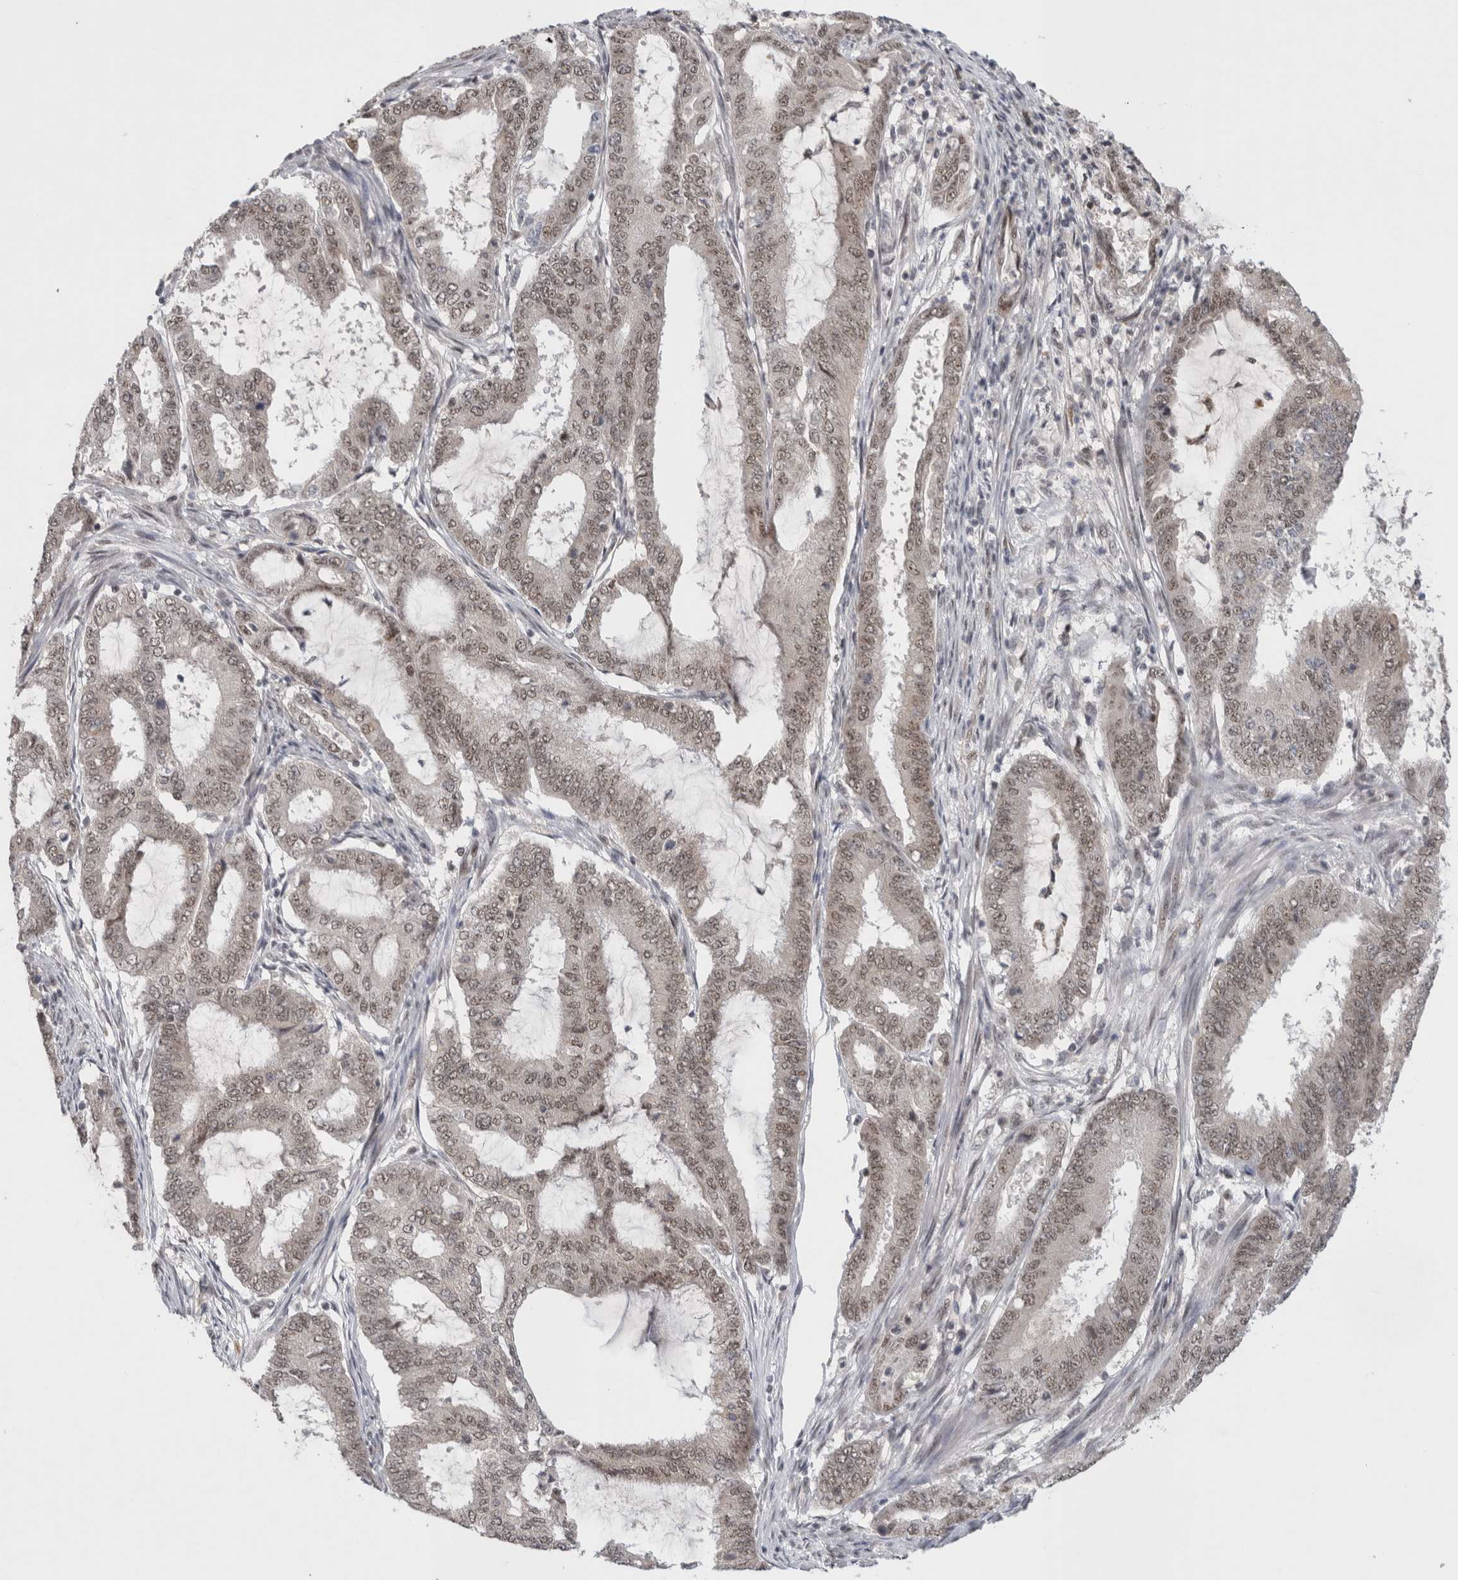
{"staining": {"intensity": "weak", "quantity": ">75%", "location": "nuclear"}, "tissue": "endometrial cancer", "cell_type": "Tumor cells", "image_type": "cancer", "snomed": [{"axis": "morphology", "description": "Adenocarcinoma, NOS"}, {"axis": "topography", "description": "Endometrium"}], "caption": "Endometrial adenocarcinoma stained for a protein (brown) displays weak nuclear positive positivity in about >75% of tumor cells.", "gene": "HESX1", "patient": {"sex": "female", "age": 51}}